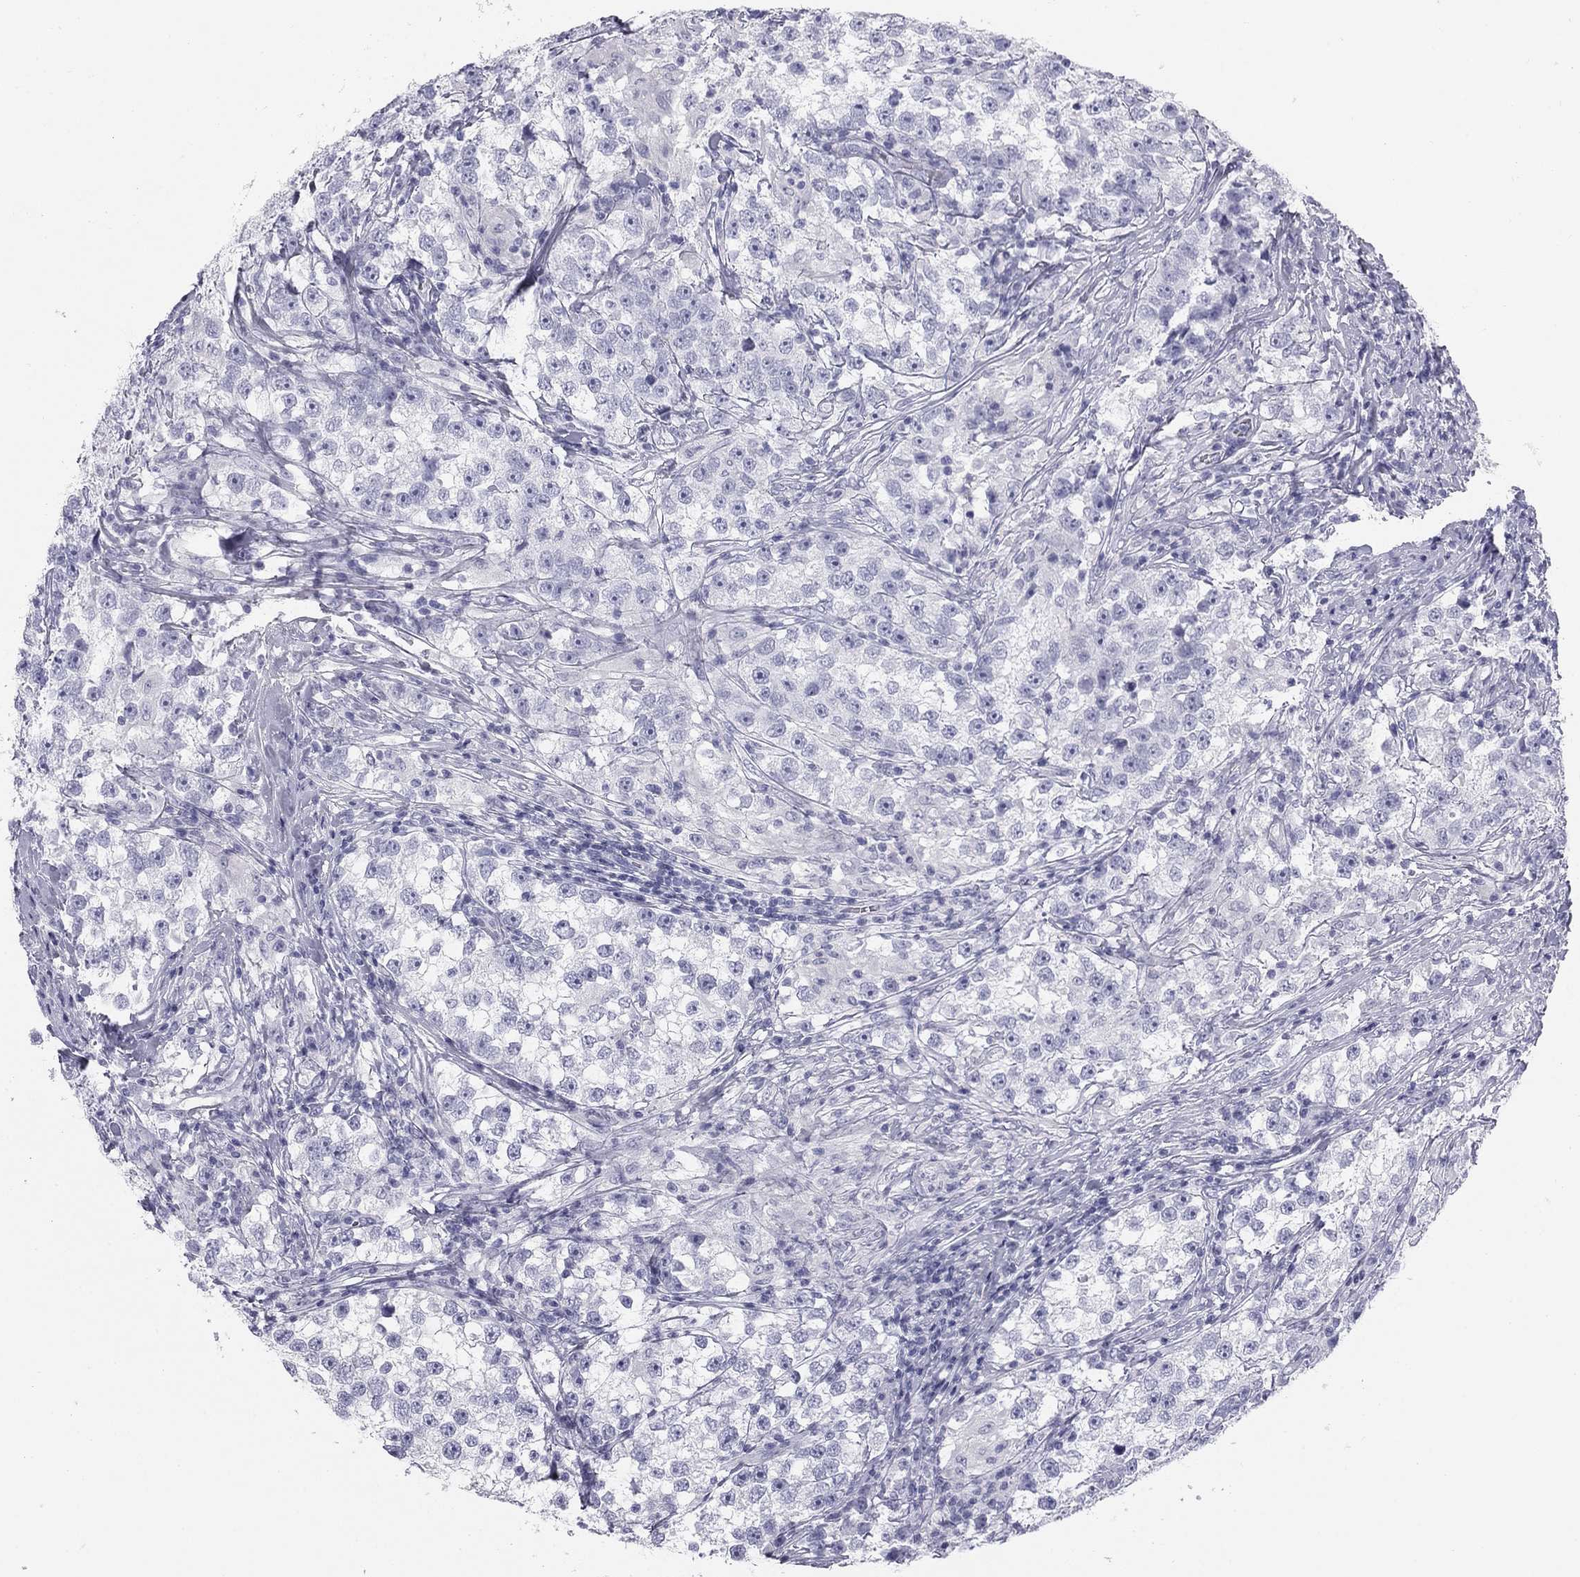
{"staining": {"intensity": "negative", "quantity": "none", "location": "none"}, "tissue": "testis cancer", "cell_type": "Tumor cells", "image_type": "cancer", "snomed": [{"axis": "morphology", "description": "Seminoma, NOS"}, {"axis": "topography", "description": "Testis"}], "caption": "High magnification brightfield microscopy of testis cancer (seminoma) stained with DAB (brown) and counterstained with hematoxylin (blue): tumor cells show no significant expression.", "gene": "SULT2B1", "patient": {"sex": "male", "age": 46}}